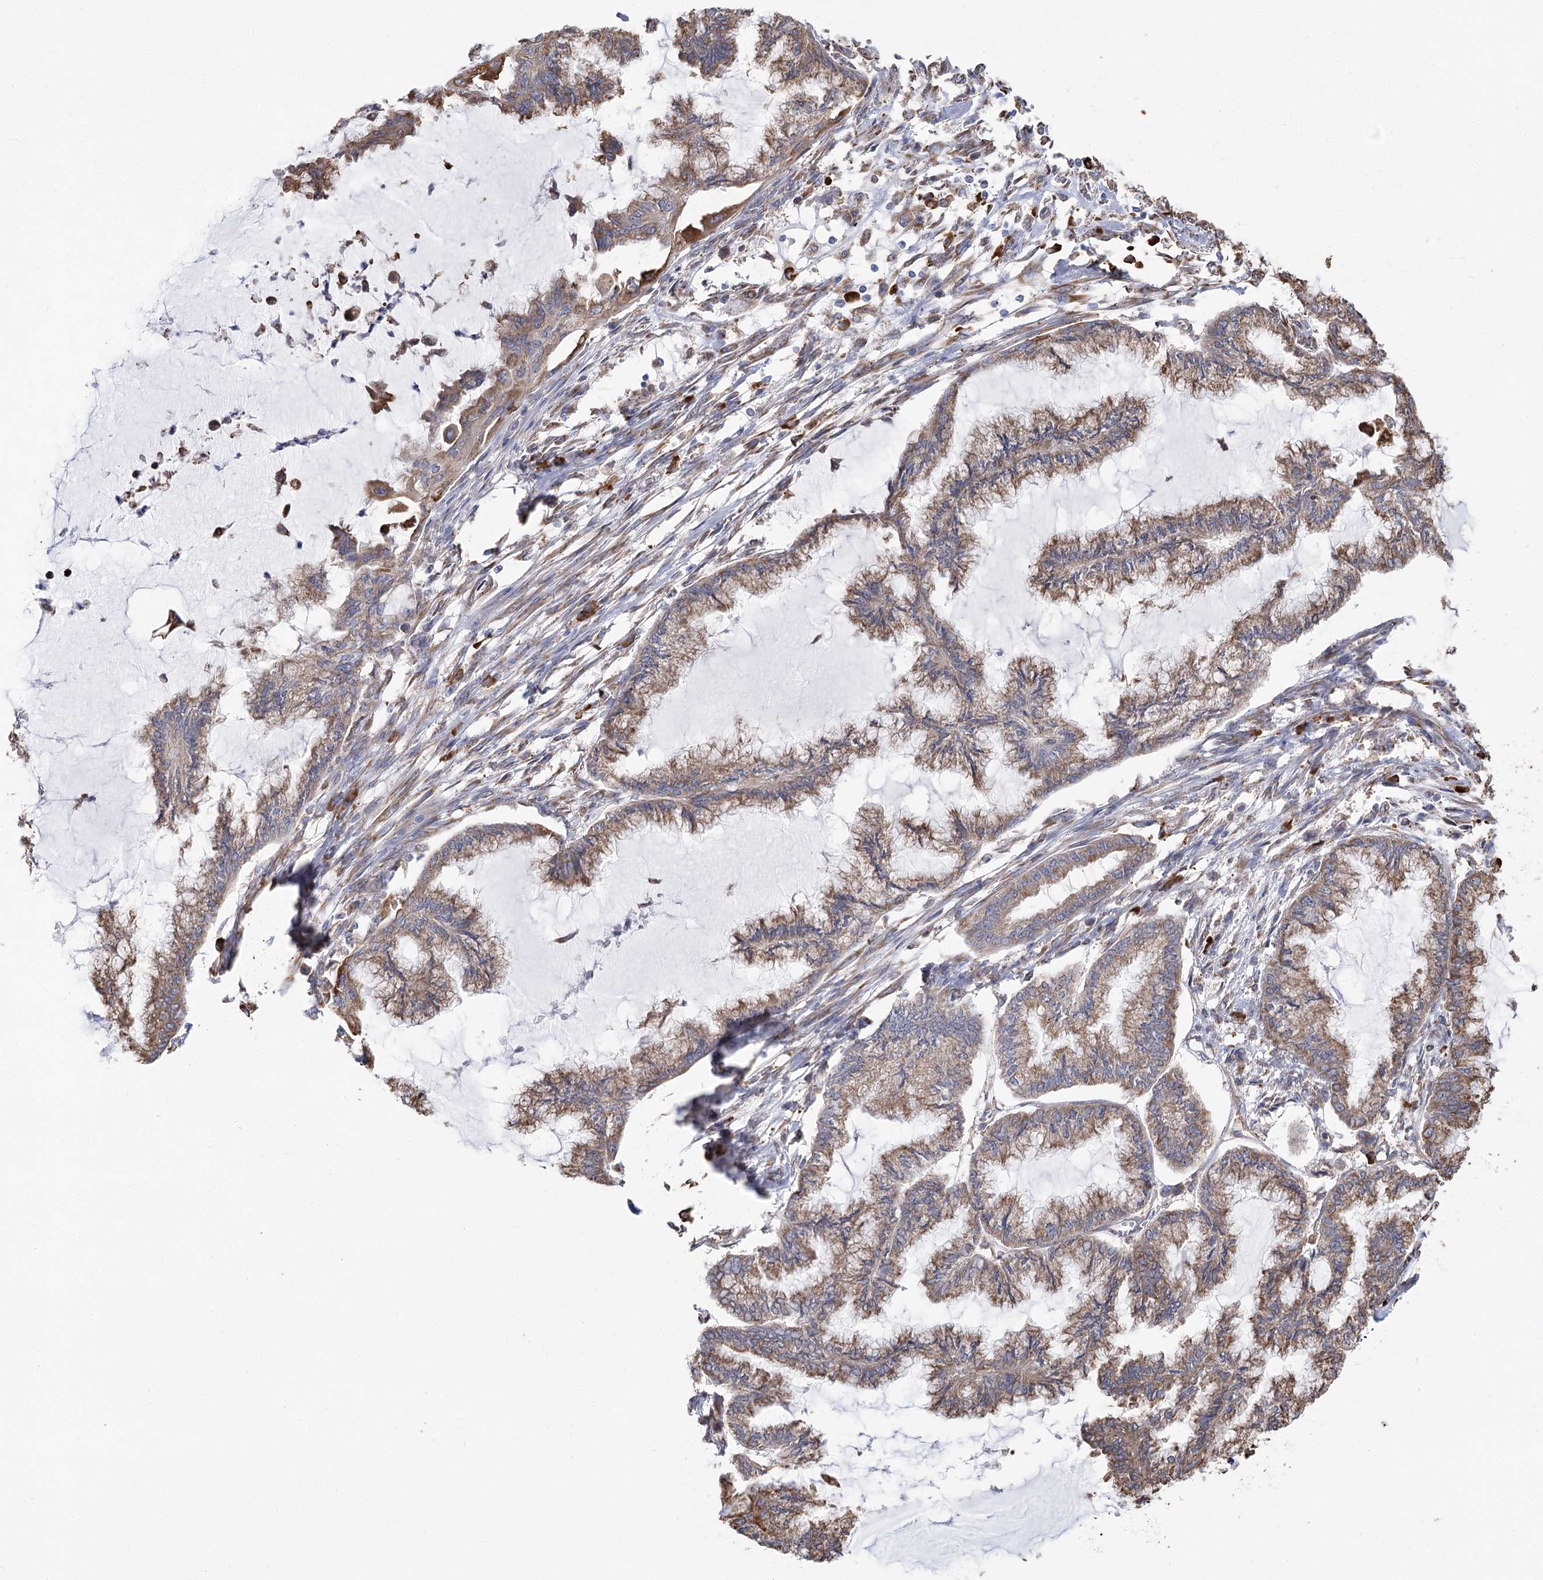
{"staining": {"intensity": "moderate", "quantity": ">75%", "location": "cytoplasmic/membranous"}, "tissue": "endometrial cancer", "cell_type": "Tumor cells", "image_type": "cancer", "snomed": [{"axis": "morphology", "description": "Adenocarcinoma, NOS"}, {"axis": "topography", "description": "Endometrium"}], "caption": "An immunohistochemistry (IHC) photomicrograph of neoplastic tissue is shown. Protein staining in brown labels moderate cytoplasmic/membranous positivity in endometrial cancer within tumor cells.", "gene": "METTL24", "patient": {"sex": "female", "age": 86}}